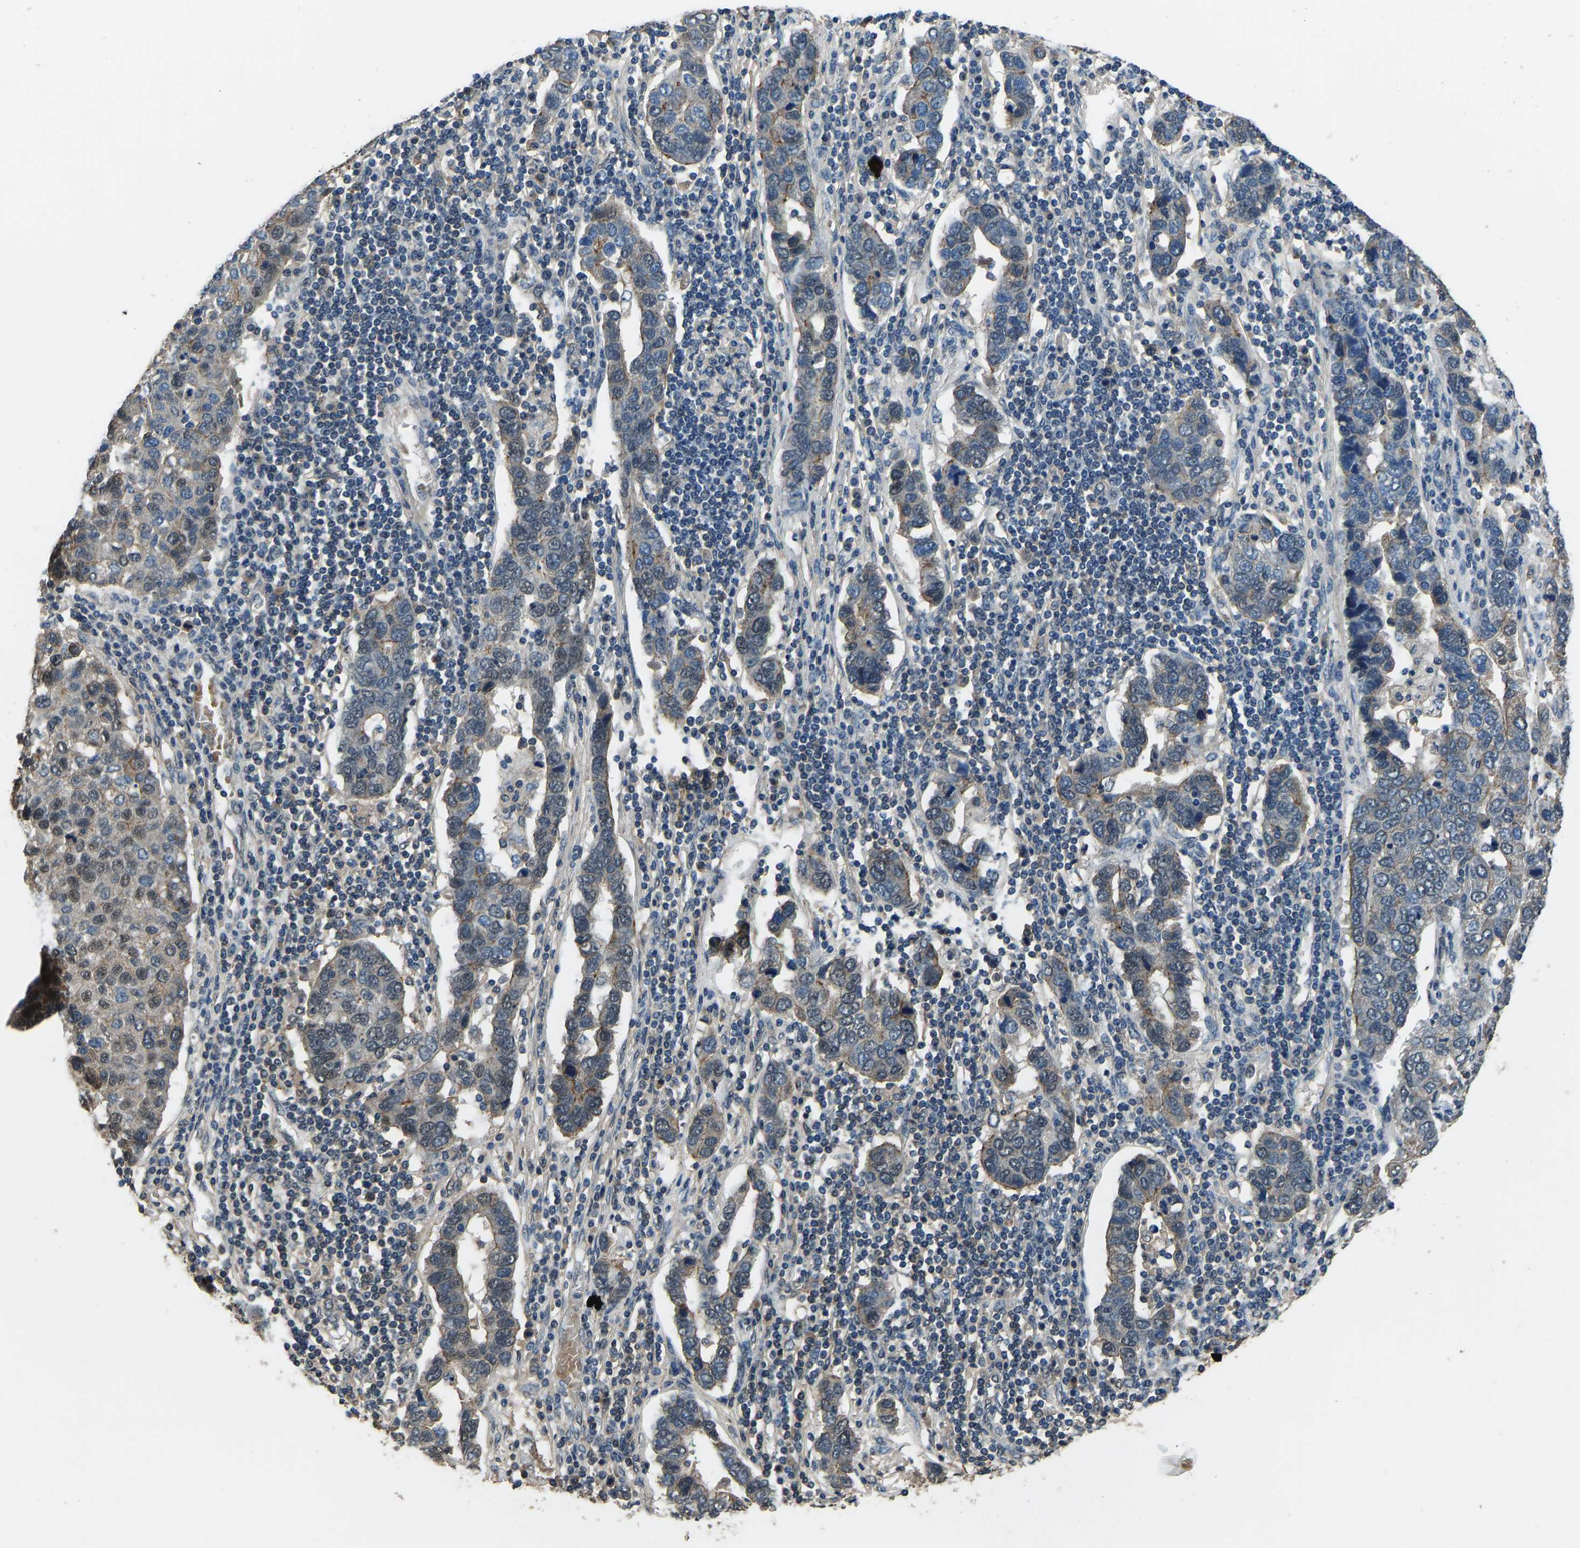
{"staining": {"intensity": "weak", "quantity": ">75%", "location": "cytoplasmic/membranous"}, "tissue": "pancreatic cancer", "cell_type": "Tumor cells", "image_type": "cancer", "snomed": [{"axis": "morphology", "description": "Adenocarcinoma, NOS"}, {"axis": "topography", "description": "Pancreas"}], "caption": "Weak cytoplasmic/membranous protein expression is present in approximately >75% of tumor cells in pancreatic cancer. The protein is shown in brown color, while the nuclei are stained blue.", "gene": "TOX4", "patient": {"sex": "female", "age": 61}}